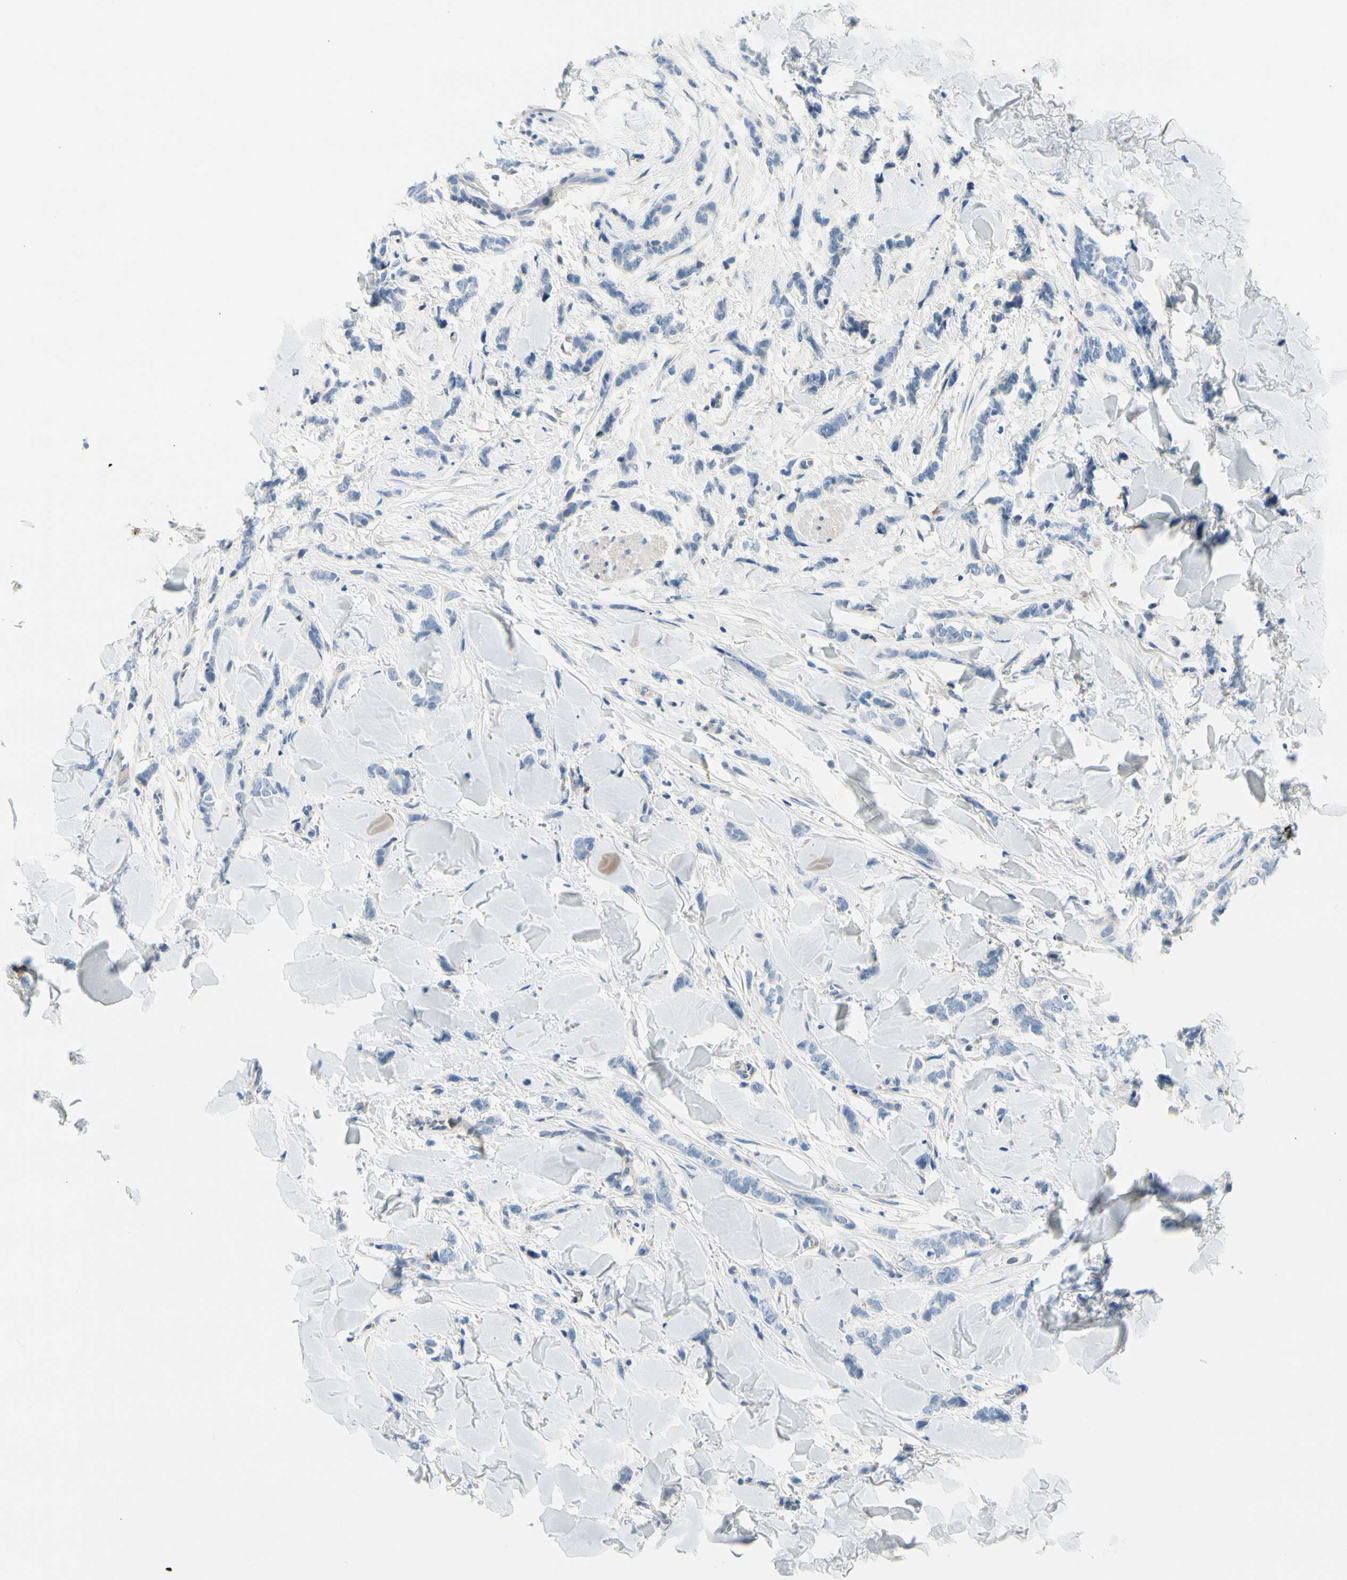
{"staining": {"intensity": "negative", "quantity": "none", "location": "none"}, "tissue": "breast cancer", "cell_type": "Tumor cells", "image_type": "cancer", "snomed": [{"axis": "morphology", "description": "Lobular carcinoma"}, {"axis": "topography", "description": "Skin"}, {"axis": "topography", "description": "Breast"}], "caption": "Immunohistochemical staining of human breast lobular carcinoma demonstrates no significant positivity in tumor cells.", "gene": "STXBP1", "patient": {"sex": "female", "age": 46}}